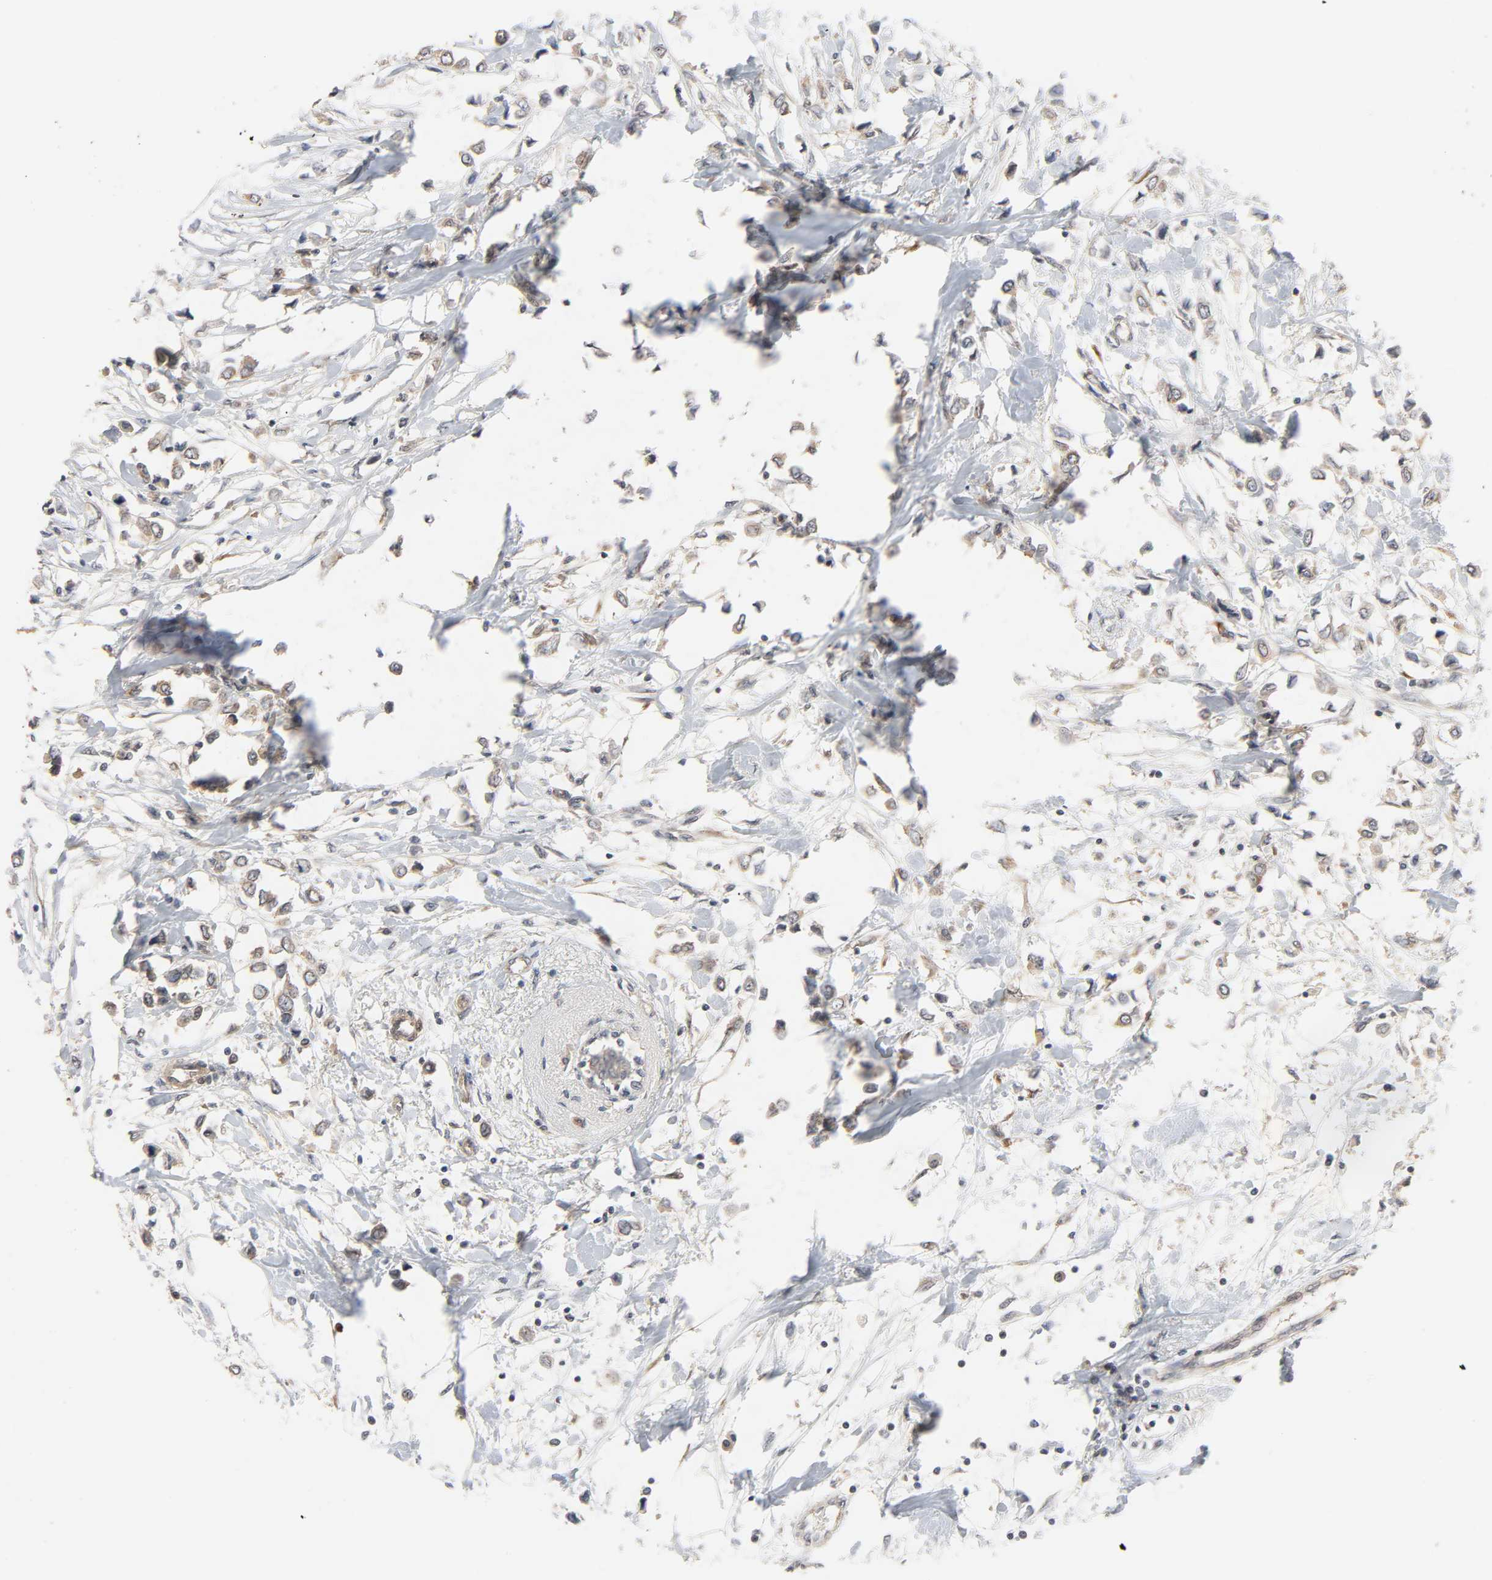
{"staining": {"intensity": "moderate", "quantity": ">75%", "location": "cytoplasmic/membranous"}, "tissue": "breast cancer", "cell_type": "Tumor cells", "image_type": "cancer", "snomed": [{"axis": "morphology", "description": "Lobular carcinoma"}, {"axis": "topography", "description": "Breast"}], "caption": "This photomicrograph reveals immunohistochemistry (IHC) staining of lobular carcinoma (breast), with medium moderate cytoplasmic/membranous expression in approximately >75% of tumor cells.", "gene": "NEMF", "patient": {"sex": "female", "age": 51}}